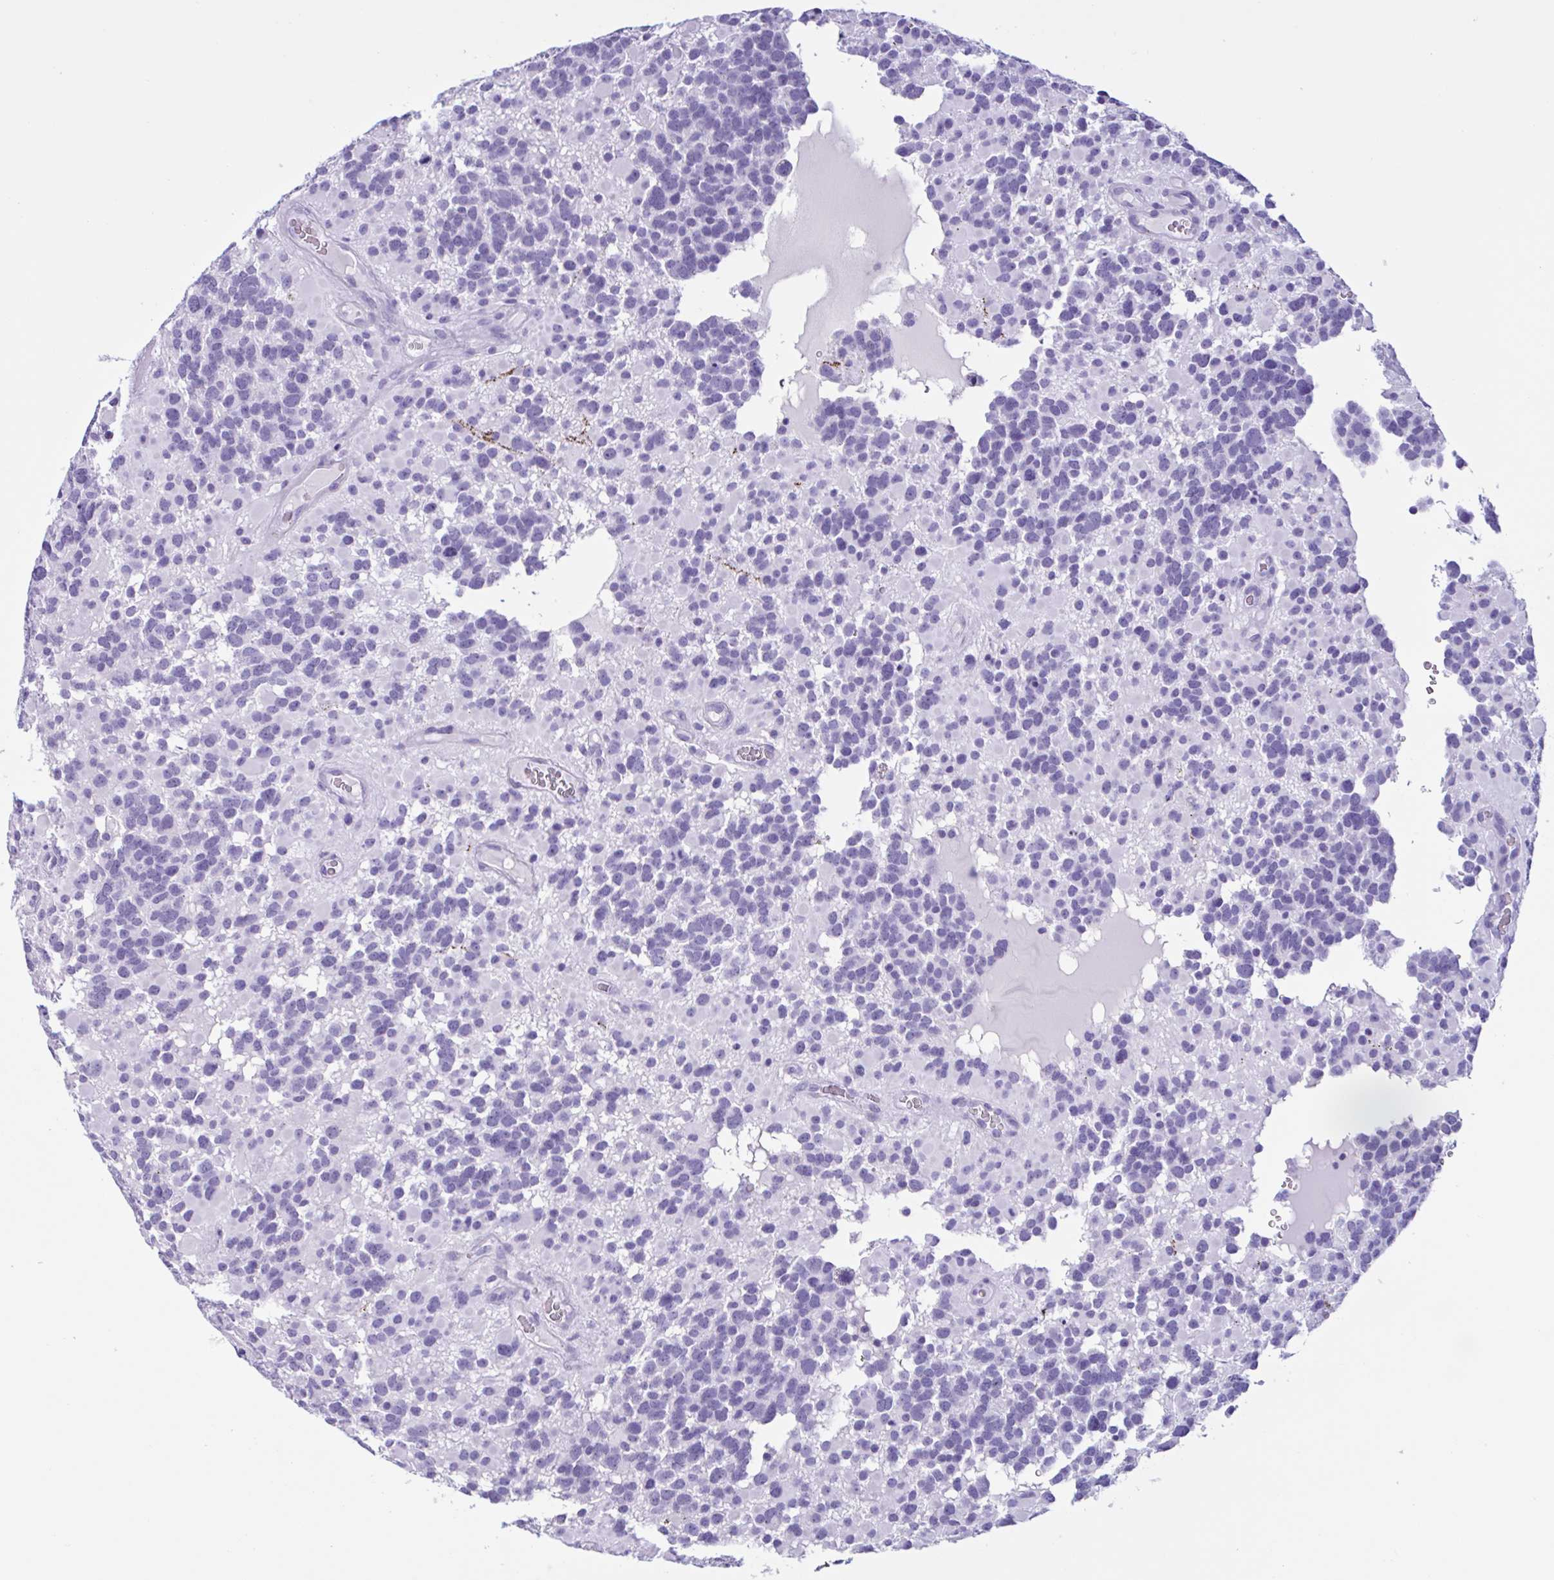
{"staining": {"intensity": "negative", "quantity": "none", "location": "none"}, "tissue": "glioma", "cell_type": "Tumor cells", "image_type": "cancer", "snomed": [{"axis": "morphology", "description": "Glioma, malignant, High grade"}, {"axis": "topography", "description": "Brain"}], "caption": "DAB (3,3'-diaminobenzidine) immunohistochemical staining of human high-grade glioma (malignant) demonstrates no significant expression in tumor cells. (Immunohistochemistry, brightfield microscopy, high magnification).", "gene": "MRGPRG", "patient": {"sex": "female", "age": 40}}